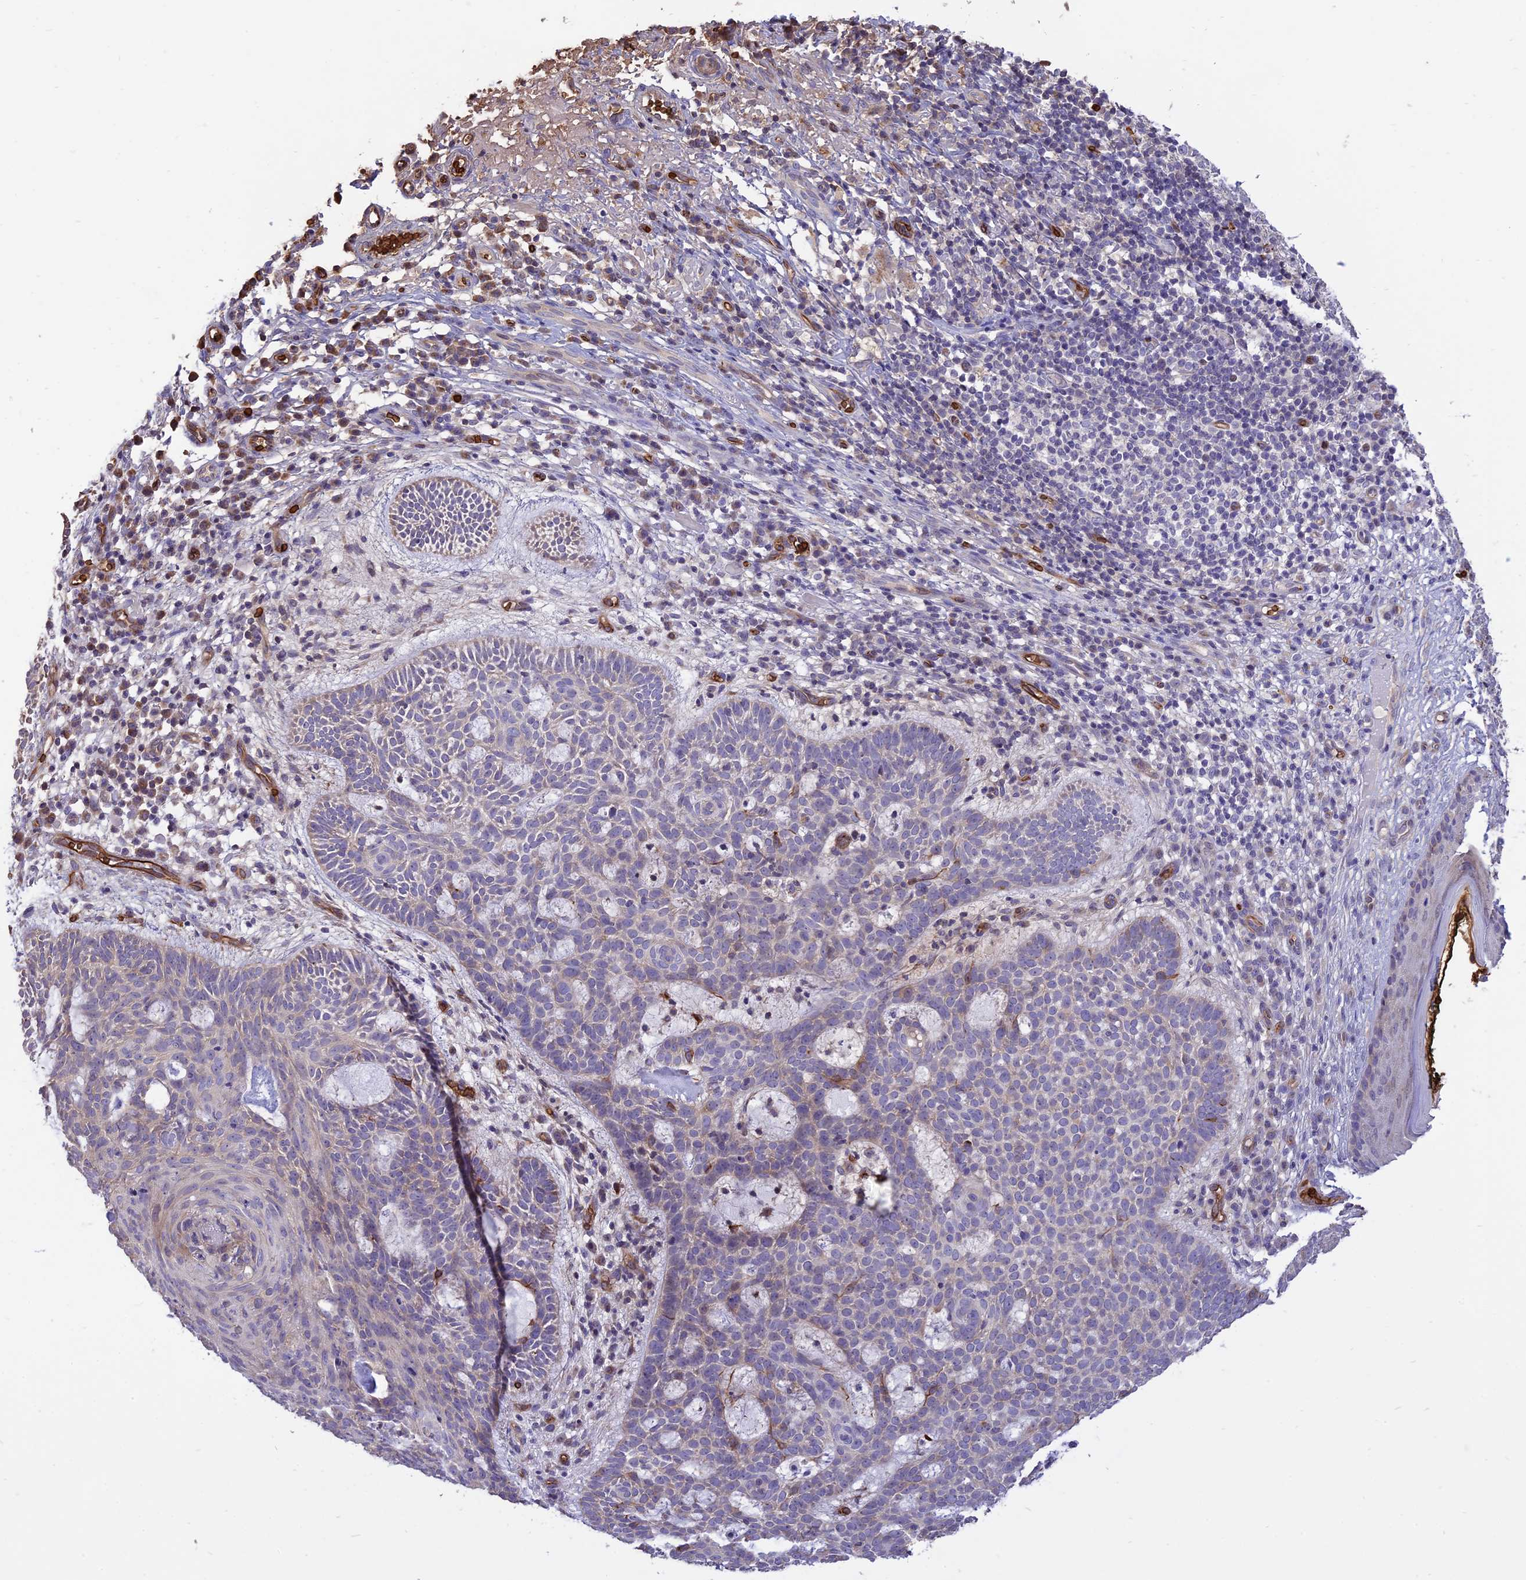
{"staining": {"intensity": "weak", "quantity": "<25%", "location": "cytoplasmic/membranous"}, "tissue": "skin cancer", "cell_type": "Tumor cells", "image_type": "cancer", "snomed": [{"axis": "morphology", "description": "Basal cell carcinoma"}, {"axis": "topography", "description": "Skin"}], "caption": "Human skin cancer (basal cell carcinoma) stained for a protein using immunohistochemistry reveals no positivity in tumor cells.", "gene": "TTC4", "patient": {"sex": "male", "age": 85}}